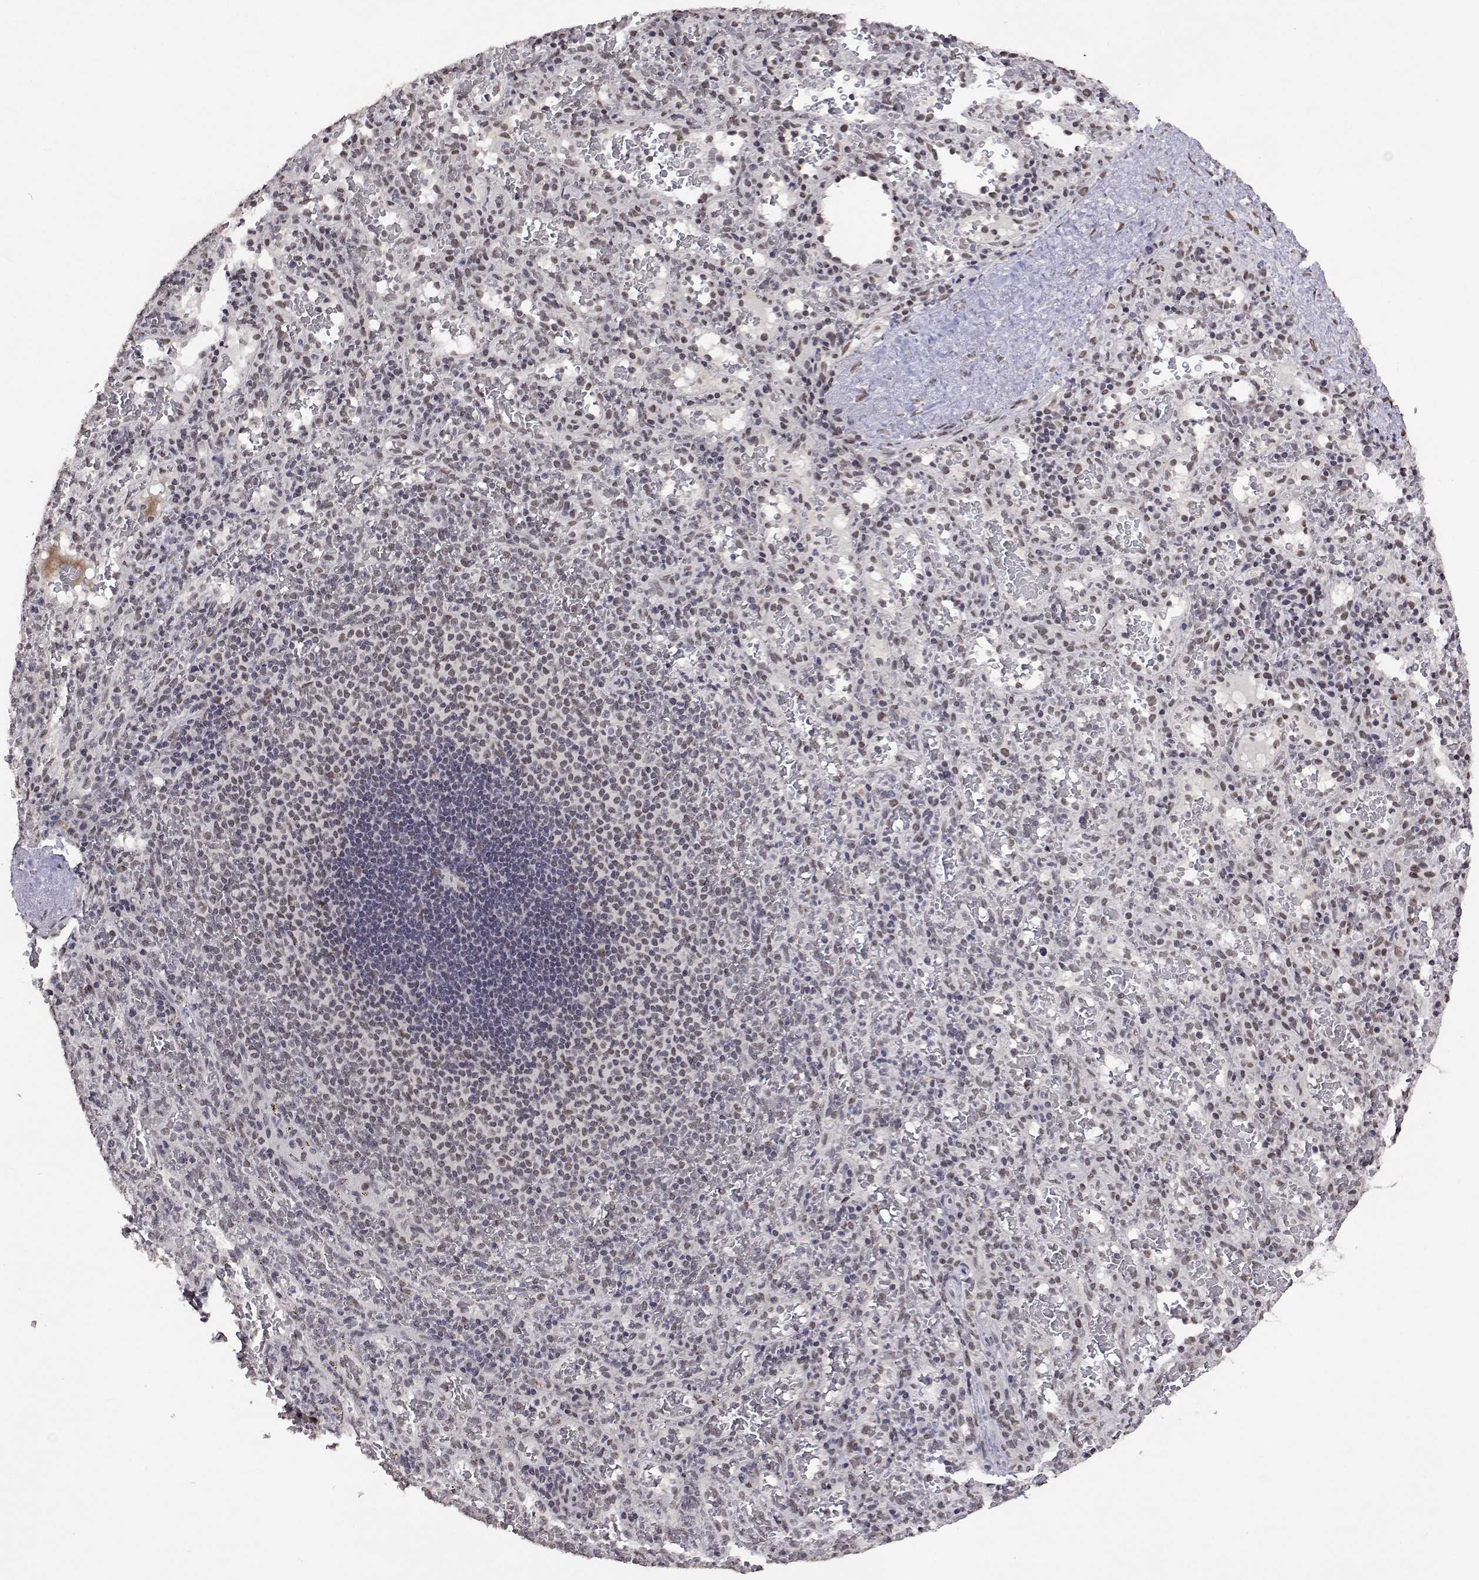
{"staining": {"intensity": "weak", "quantity": "<25%", "location": "nuclear"}, "tissue": "spleen", "cell_type": "Cells in red pulp", "image_type": "normal", "snomed": [{"axis": "morphology", "description": "Normal tissue, NOS"}, {"axis": "topography", "description": "Spleen"}], "caption": "Cells in red pulp are negative for protein expression in normal human spleen.", "gene": "HNRNPA0", "patient": {"sex": "male", "age": 57}}